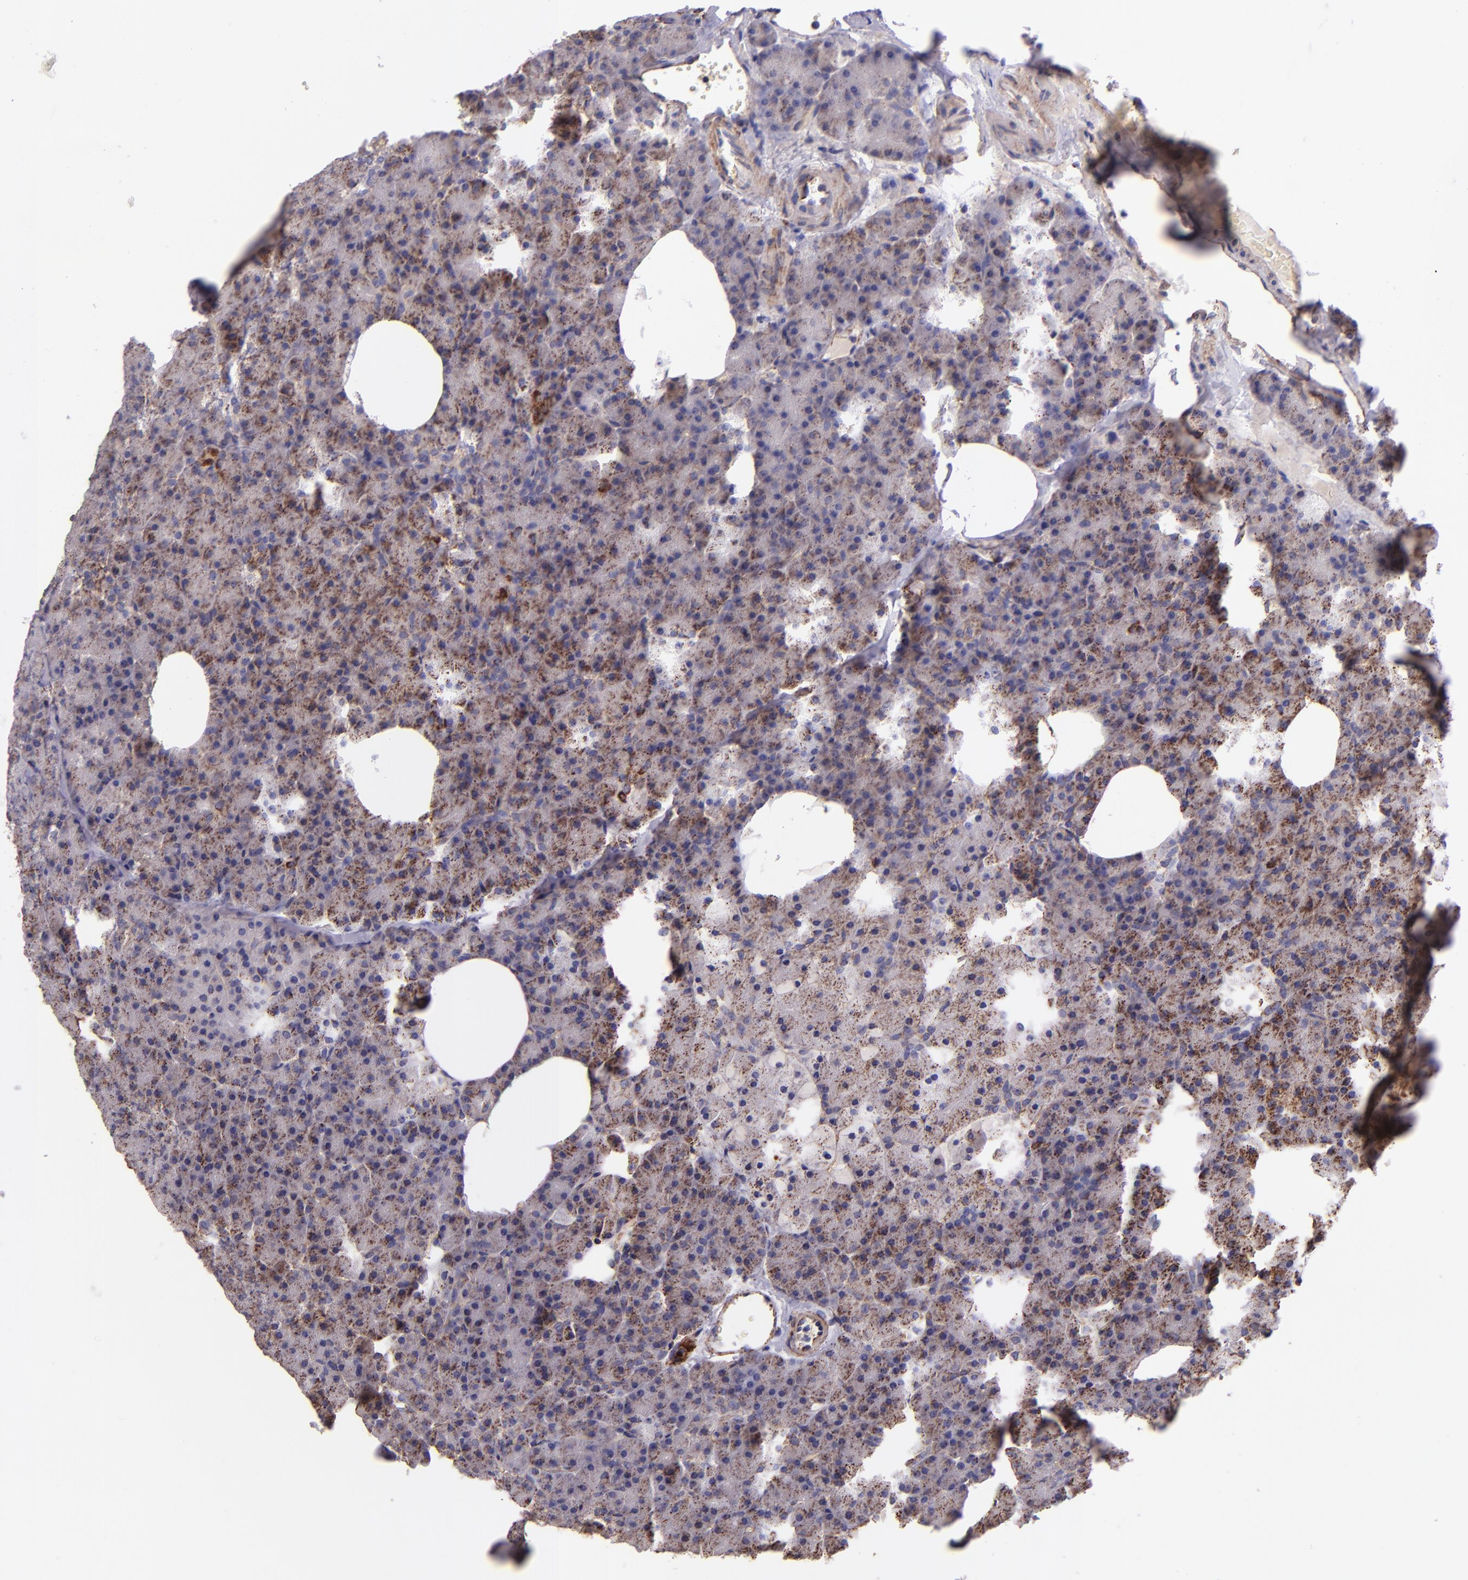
{"staining": {"intensity": "moderate", "quantity": ">75%", "location": "cytoplasmic/membranous"}, "tissue": "pancreas", "cell_type": "Exocrine glandular cells", "image_type": "normal", "snomed": [{"axis": "morphology", "description": "Normal tissue, NOS"}, {"axis": "topography", "description": "Pancreas"}], "caption": "Protein expression by IHC exhibits moderate cytoplasmic/membranous expression in approximately >75% of exocrine glandular cells in unremarkable pancreas.", "gene": "IDH3G", "patient": {"sex": "female", "age": 35}}